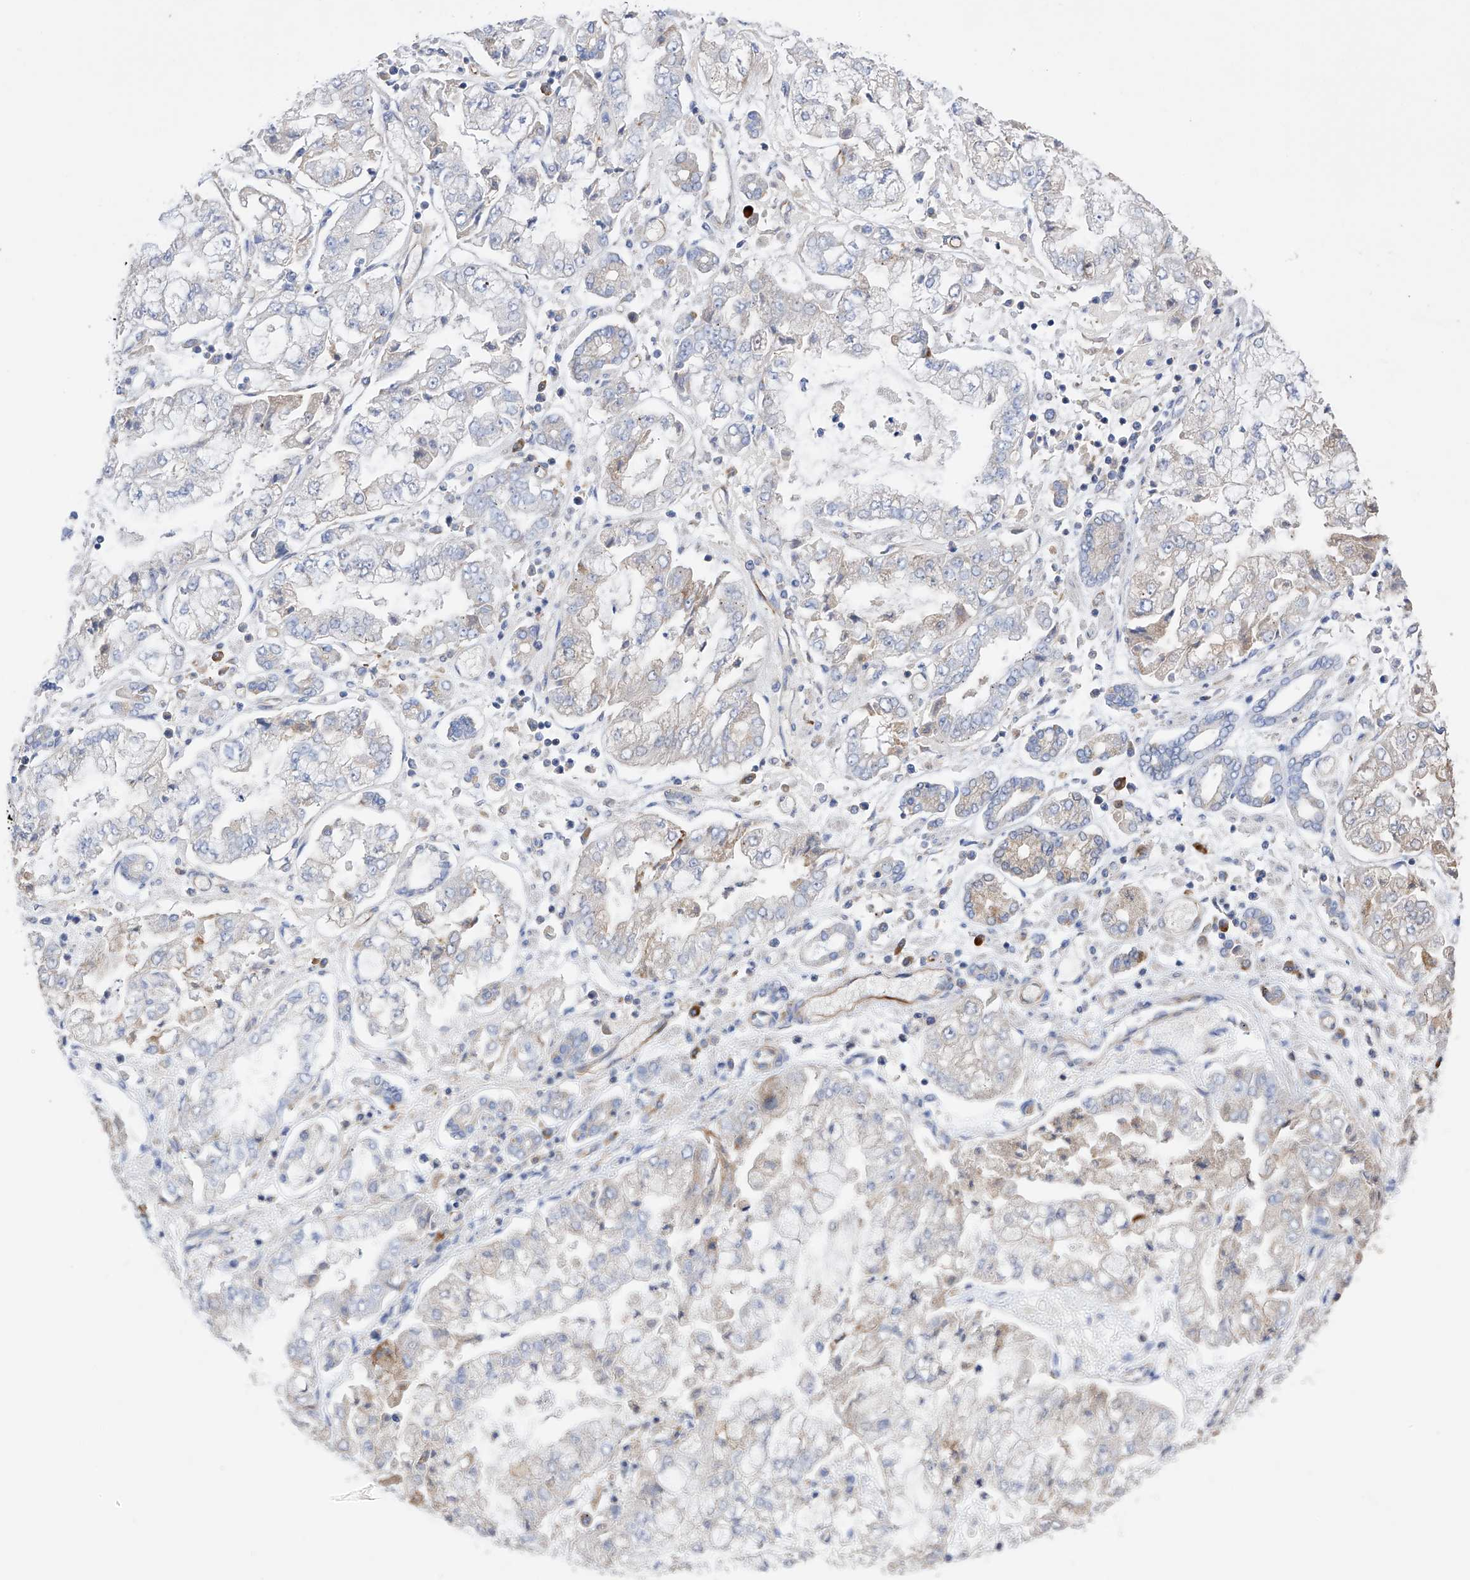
{"staining": {"intensity": "negative", "quantity": "none", "location": "none"}, "tissue": "stomach cancer", "cell_type": "Tumor cells", "image_type": "cancer", "snomed": [{"axis": "morphology", "description": "Adenocarcinoma, NOS"}, {"axis": "topography", "description": "Stomach"}], "caption": "The photomicrograph shows no staining of tumor cells in stomach cancer (adenocarcinoma).", "gene": "NFATC4", "patient": {"sex": "male", "age": 76}}